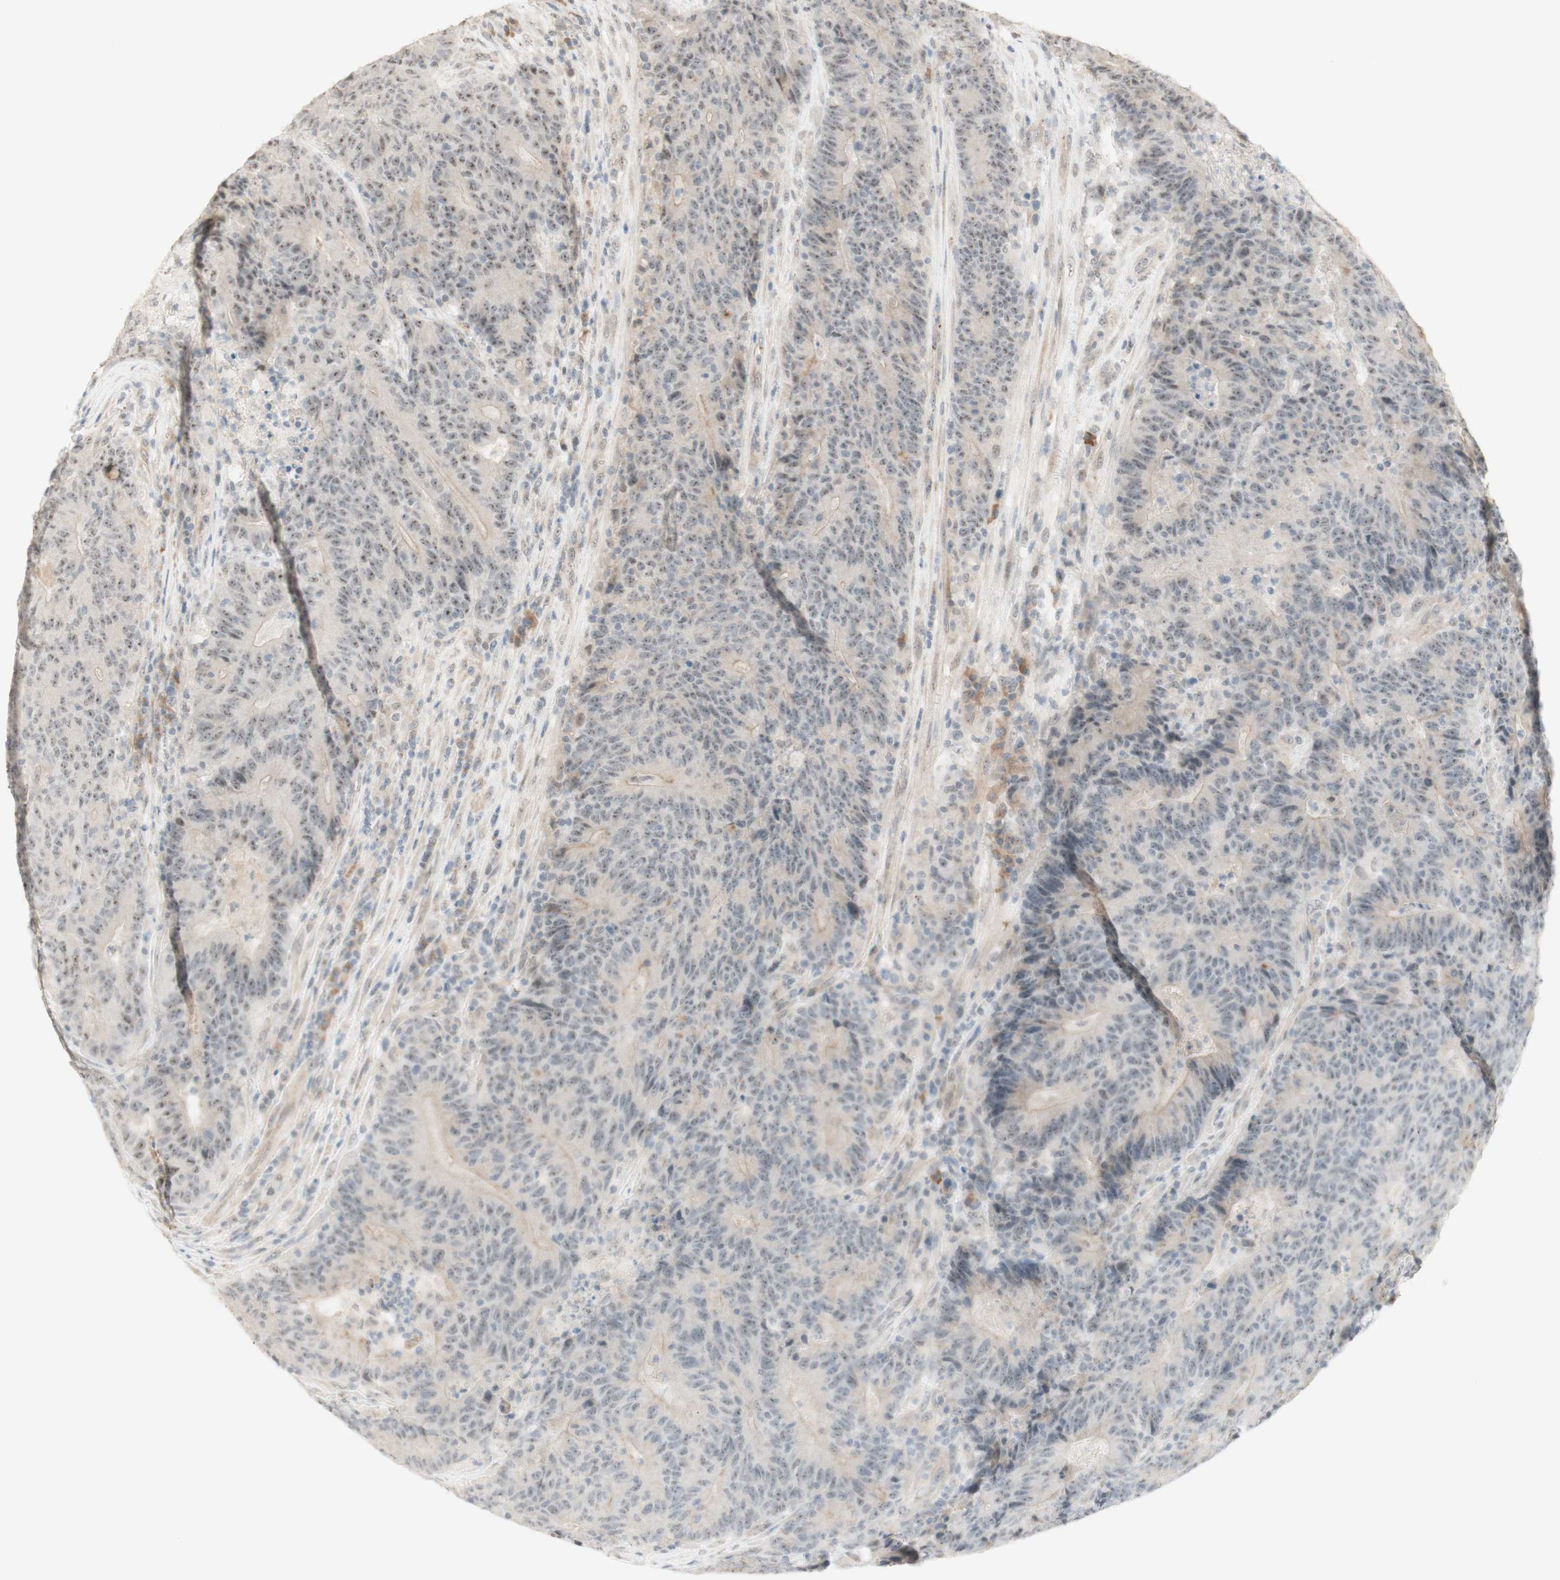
{"staining": {"intensity": "weak", "quantity": ">75%", "location": "nuclear"}, "tissue": "colorectal cancer", "cell_type": "Tumor cells", "image_type": "cancer", "snomed": [{"axis": "morphology", "description": "Normal tissue, NOS"}, {"axis": "morphology", "description": "Adenocarcinoma, NOS"}, {"axis": "topography", "description": "Colon"}], "caption": "Protein expression analysis of colorectal cancer (adenocarcinoma) reveals weak nuclear staining in approximately >75% of tumor cells.", "gene": "PLCD4", "patient": {"sex": "female", "age": 75}}